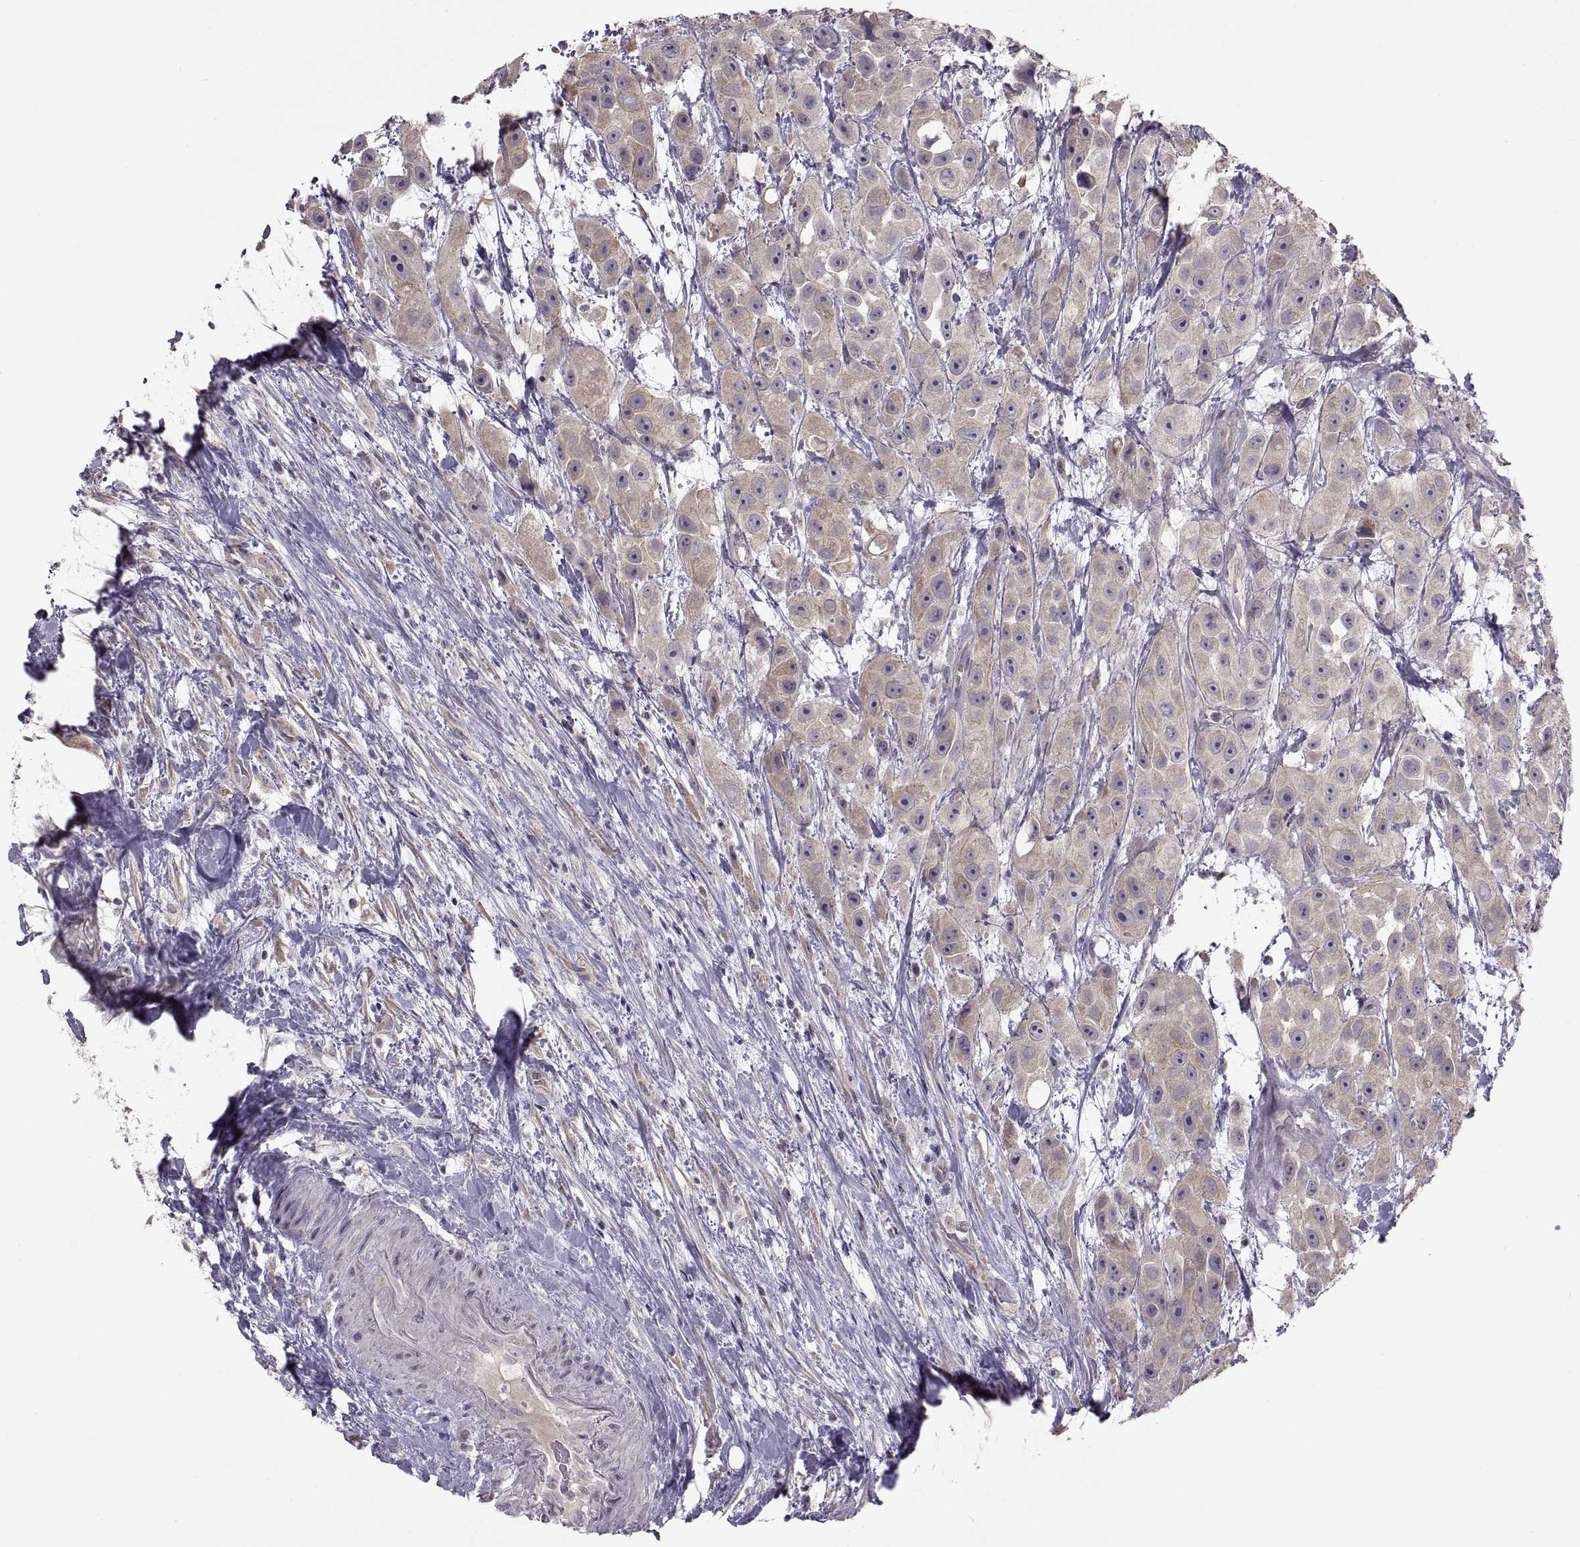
{"staining": {"intensity": "weak", "quantity": "25%-75%", "location": "cytoplasmic/membranous"}, "tissue": "urothelial cancer", "cell_type": "Tumor cells", "image_type": "cancer", "snomed": [{"axis": "morphology", "description": "Urothelial carcinoma, High grade"}, {"axis": "topography", "description": "Urinary bladder"}], "caption": "Urothelial cancer stained with a protein marker shows weak staining in tumor cells.", "gene": "ACSBG2", "patient": {"sex": "male", "age": 79}}